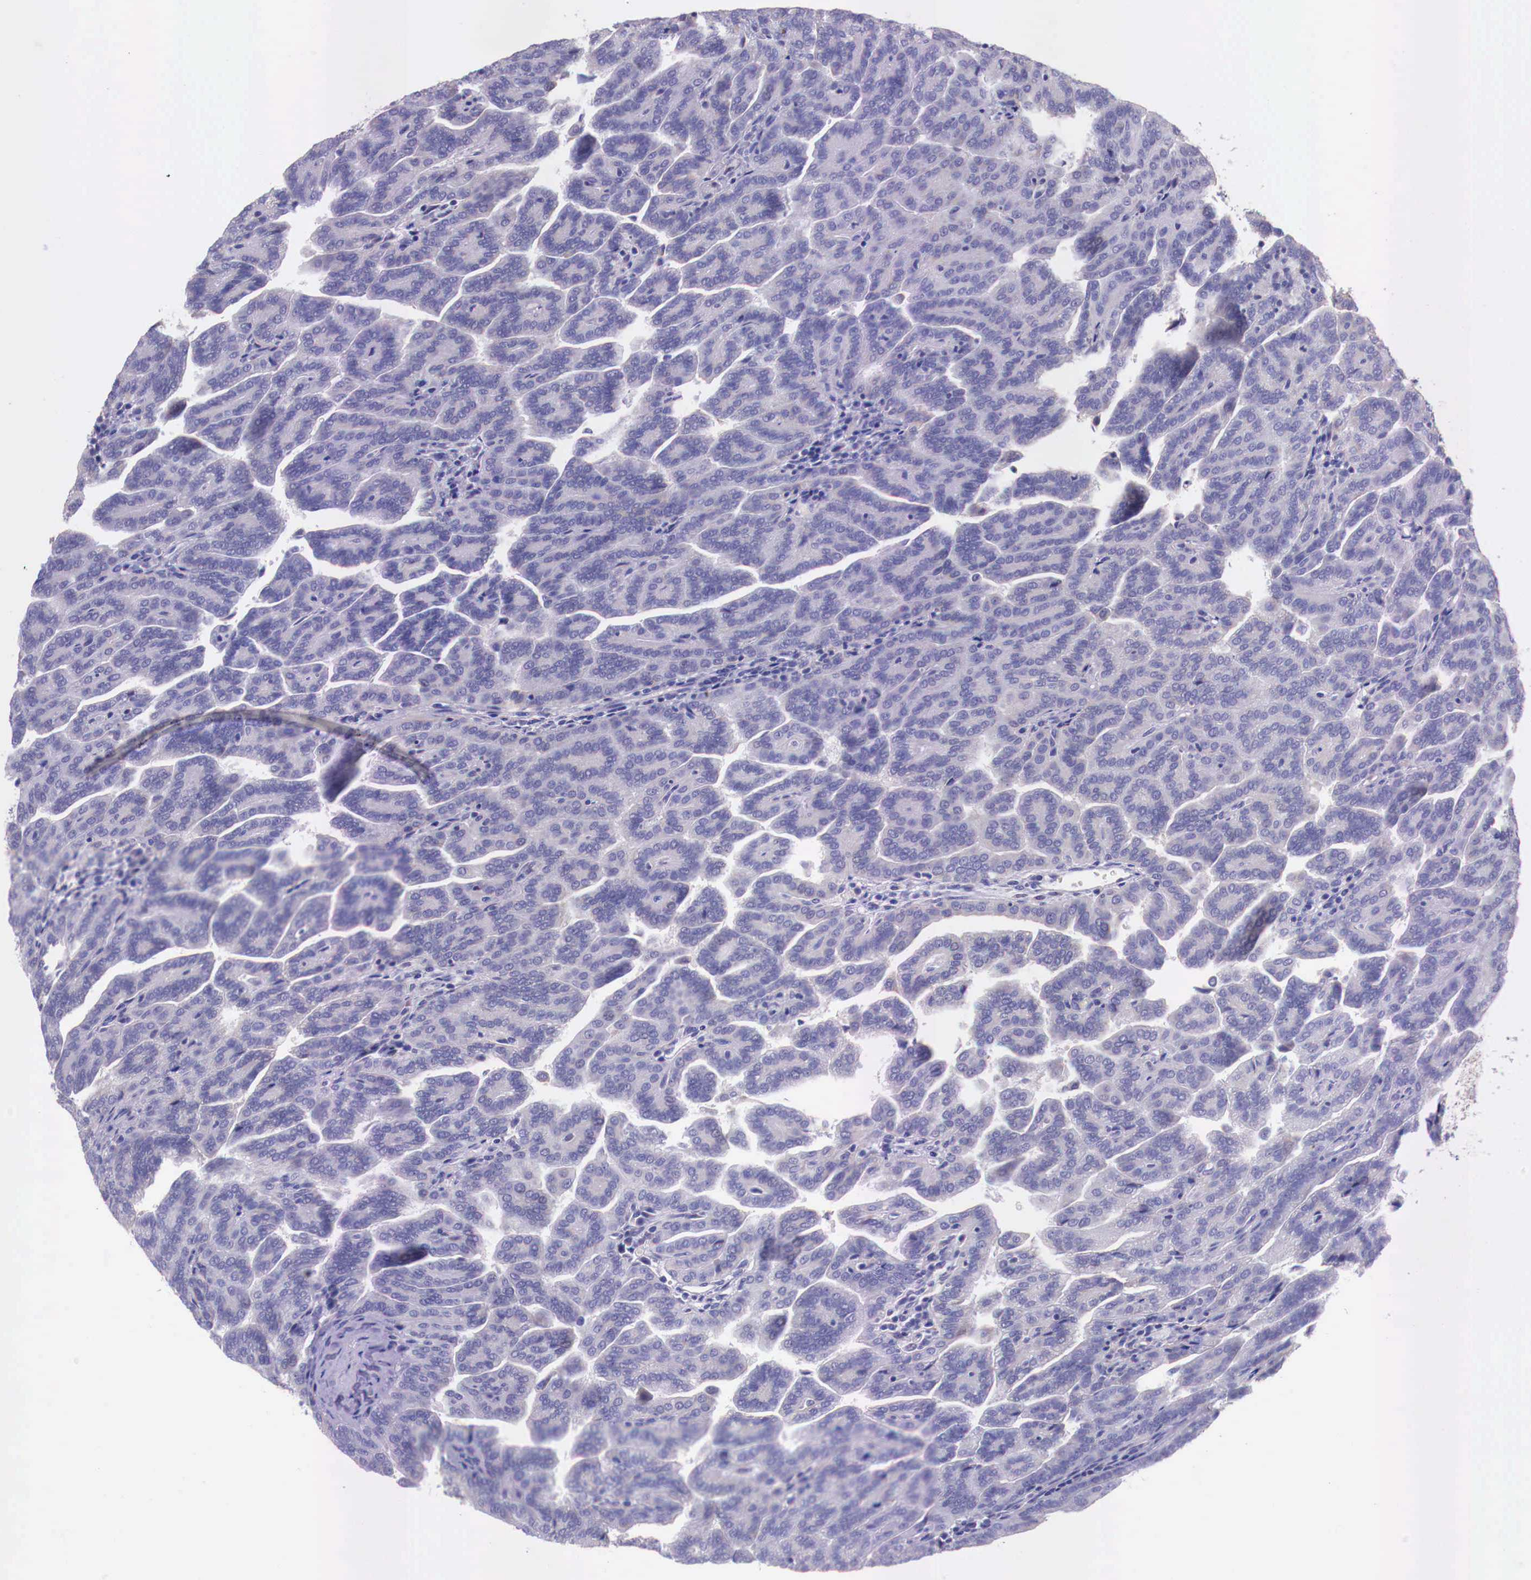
{"staining": {"intensity": "negative", "quantity": "none", "location": "none"}, "tissue": "renal cancer", "cell_type": "Tumor cells", "image_type": "cancer", "snomed": [{"axis": "morphology", "description": "Adenocarcinoma, NOS"}, {"axis": "topography", "description": "Kidney"}], "caption": "Tumor cells show no significant protein staining in renal cancer.", "gene": "GRIPAP1", "patient": {"sex": "male", "age": 61}}